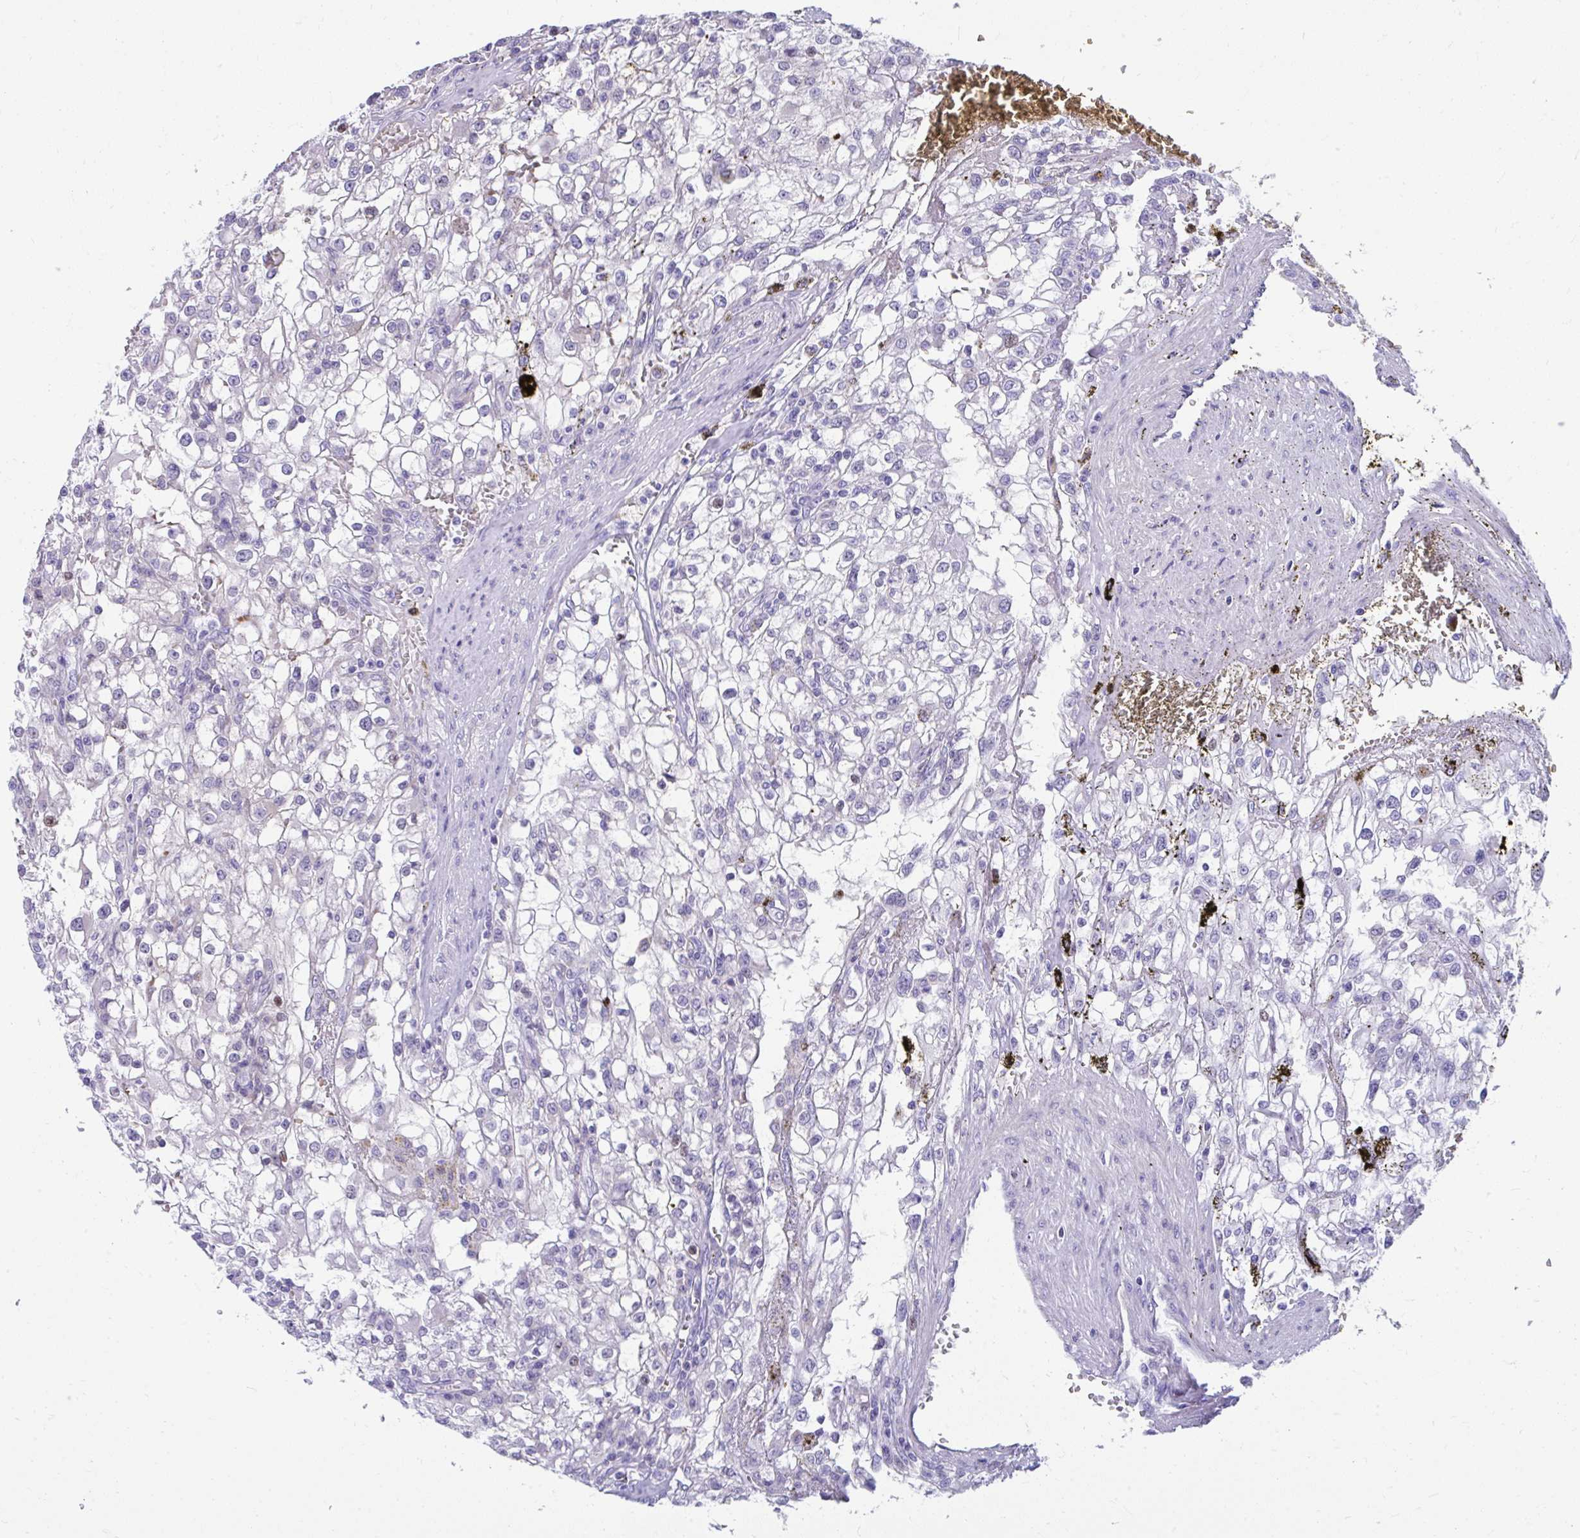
{"staining": {"intensity": "negative", "quantity": "none", "location": "none"}, "tissue": "renal cancer", "cell_type": "Tumor cells", "image_type": "cancer", "snomed": [{"axis": "morphology", "description": "Adenocarcinoma, NOS"}, {"axis": "topography", "description": "Kidney"}], "caption": "This is an immunohistochemistry (IHC) micrograph of human renal cancer. There is no expression in tumor cells.", "gene": "ISL1", "patient": {"sex": "female", "age": 74}}